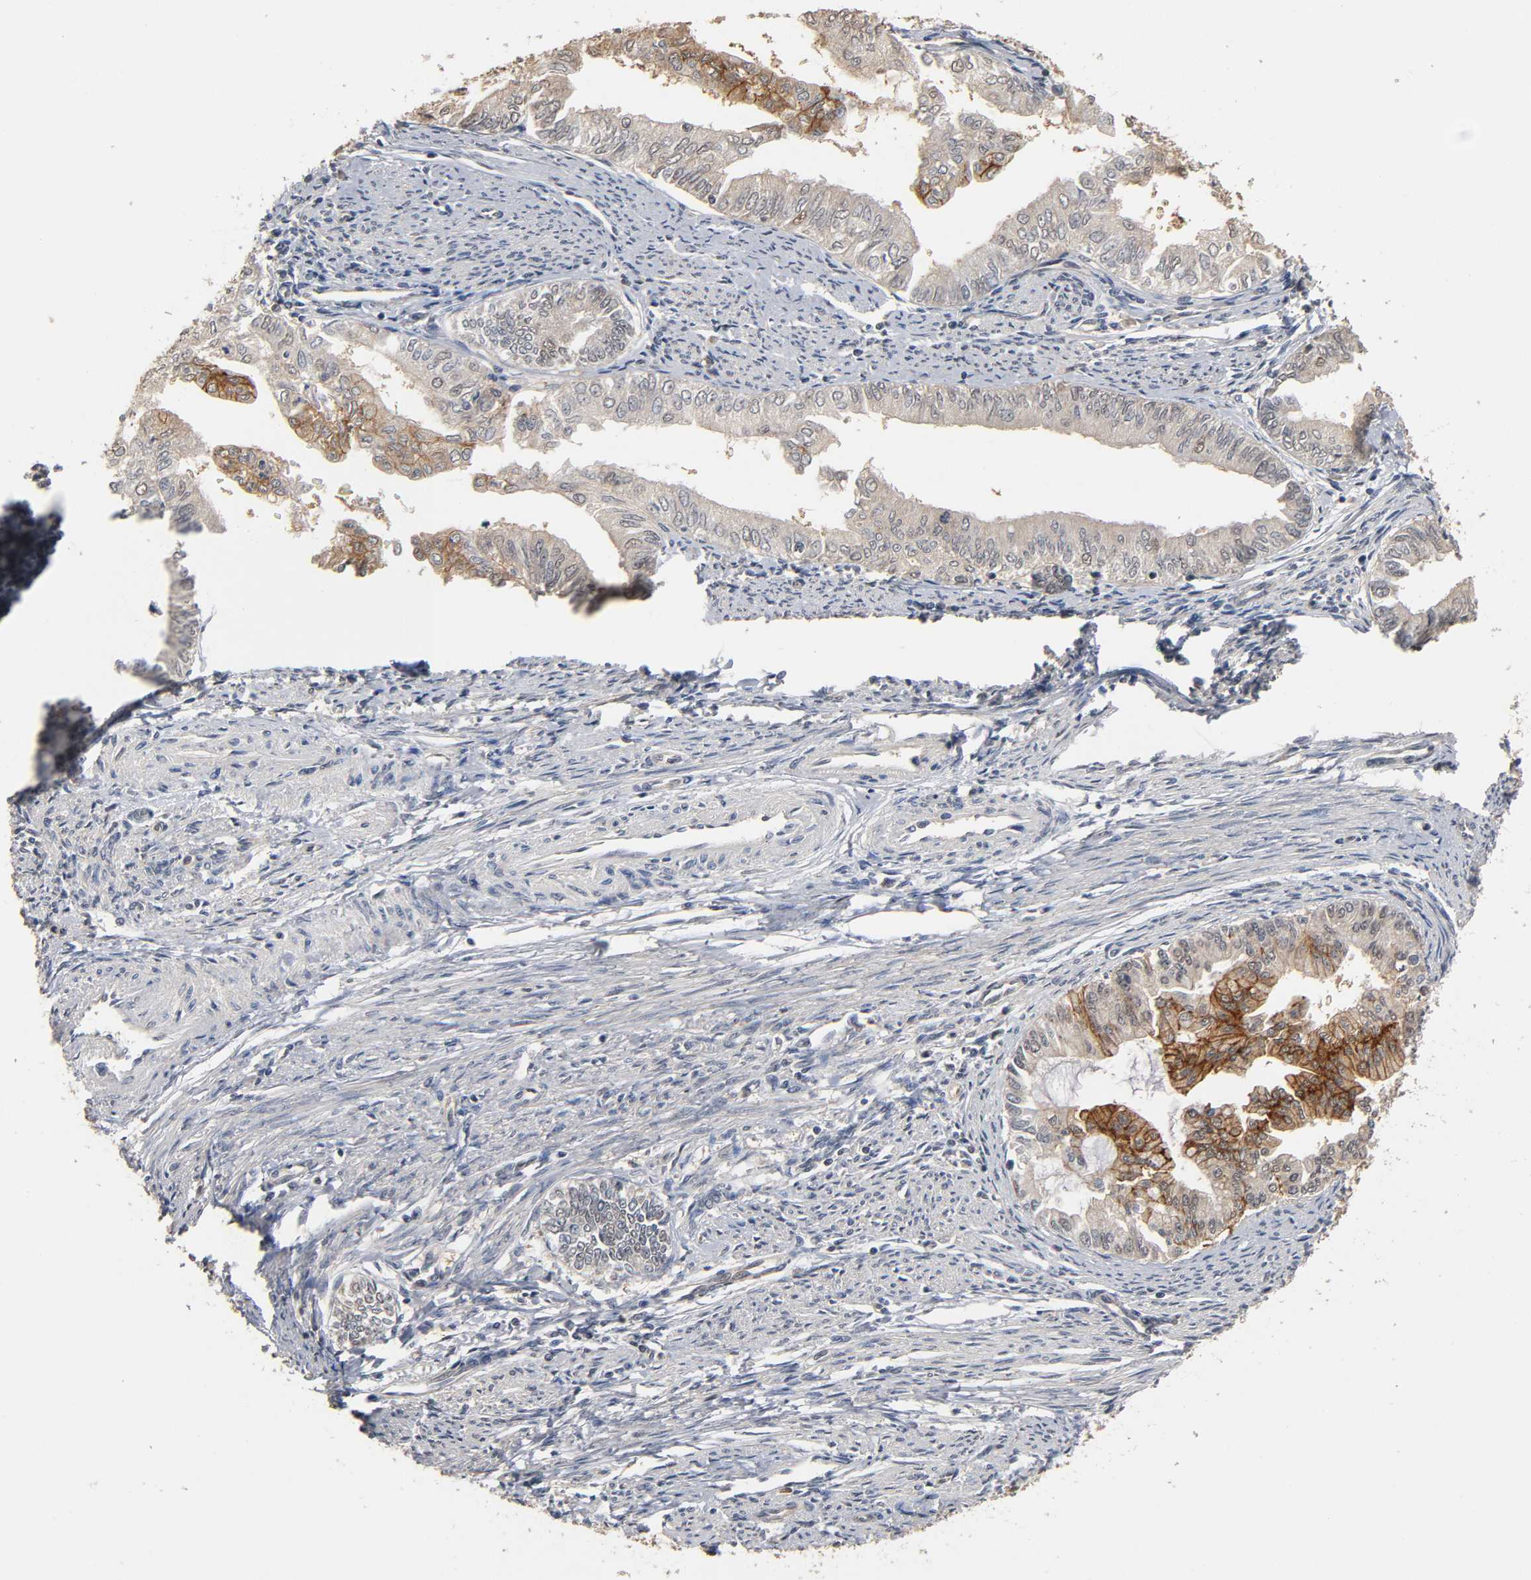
{"staining": {"intensity": "strong", "quantity": "25%-75%", "location": "cytoplasmic/membranous"}, "tissue": "endometrial cancer", "cell_type": "Tumor cells", "image_type": "cancer", "snomed": [{"axis": "morphology", "description": "Adenocarcinoma, NOS"}, {"axis": "topography", "description": "Endometrium"}], "caption": "Immunohistochemistry (IHC) (DAB) staining of human adenocarcinoma (endometrial) displays strong cytoplasmic/membranous protein staining in about 25%-75% of tumor cells.", "gene": "HTR1E", "patient": {"sex": "female", "age": 66}}